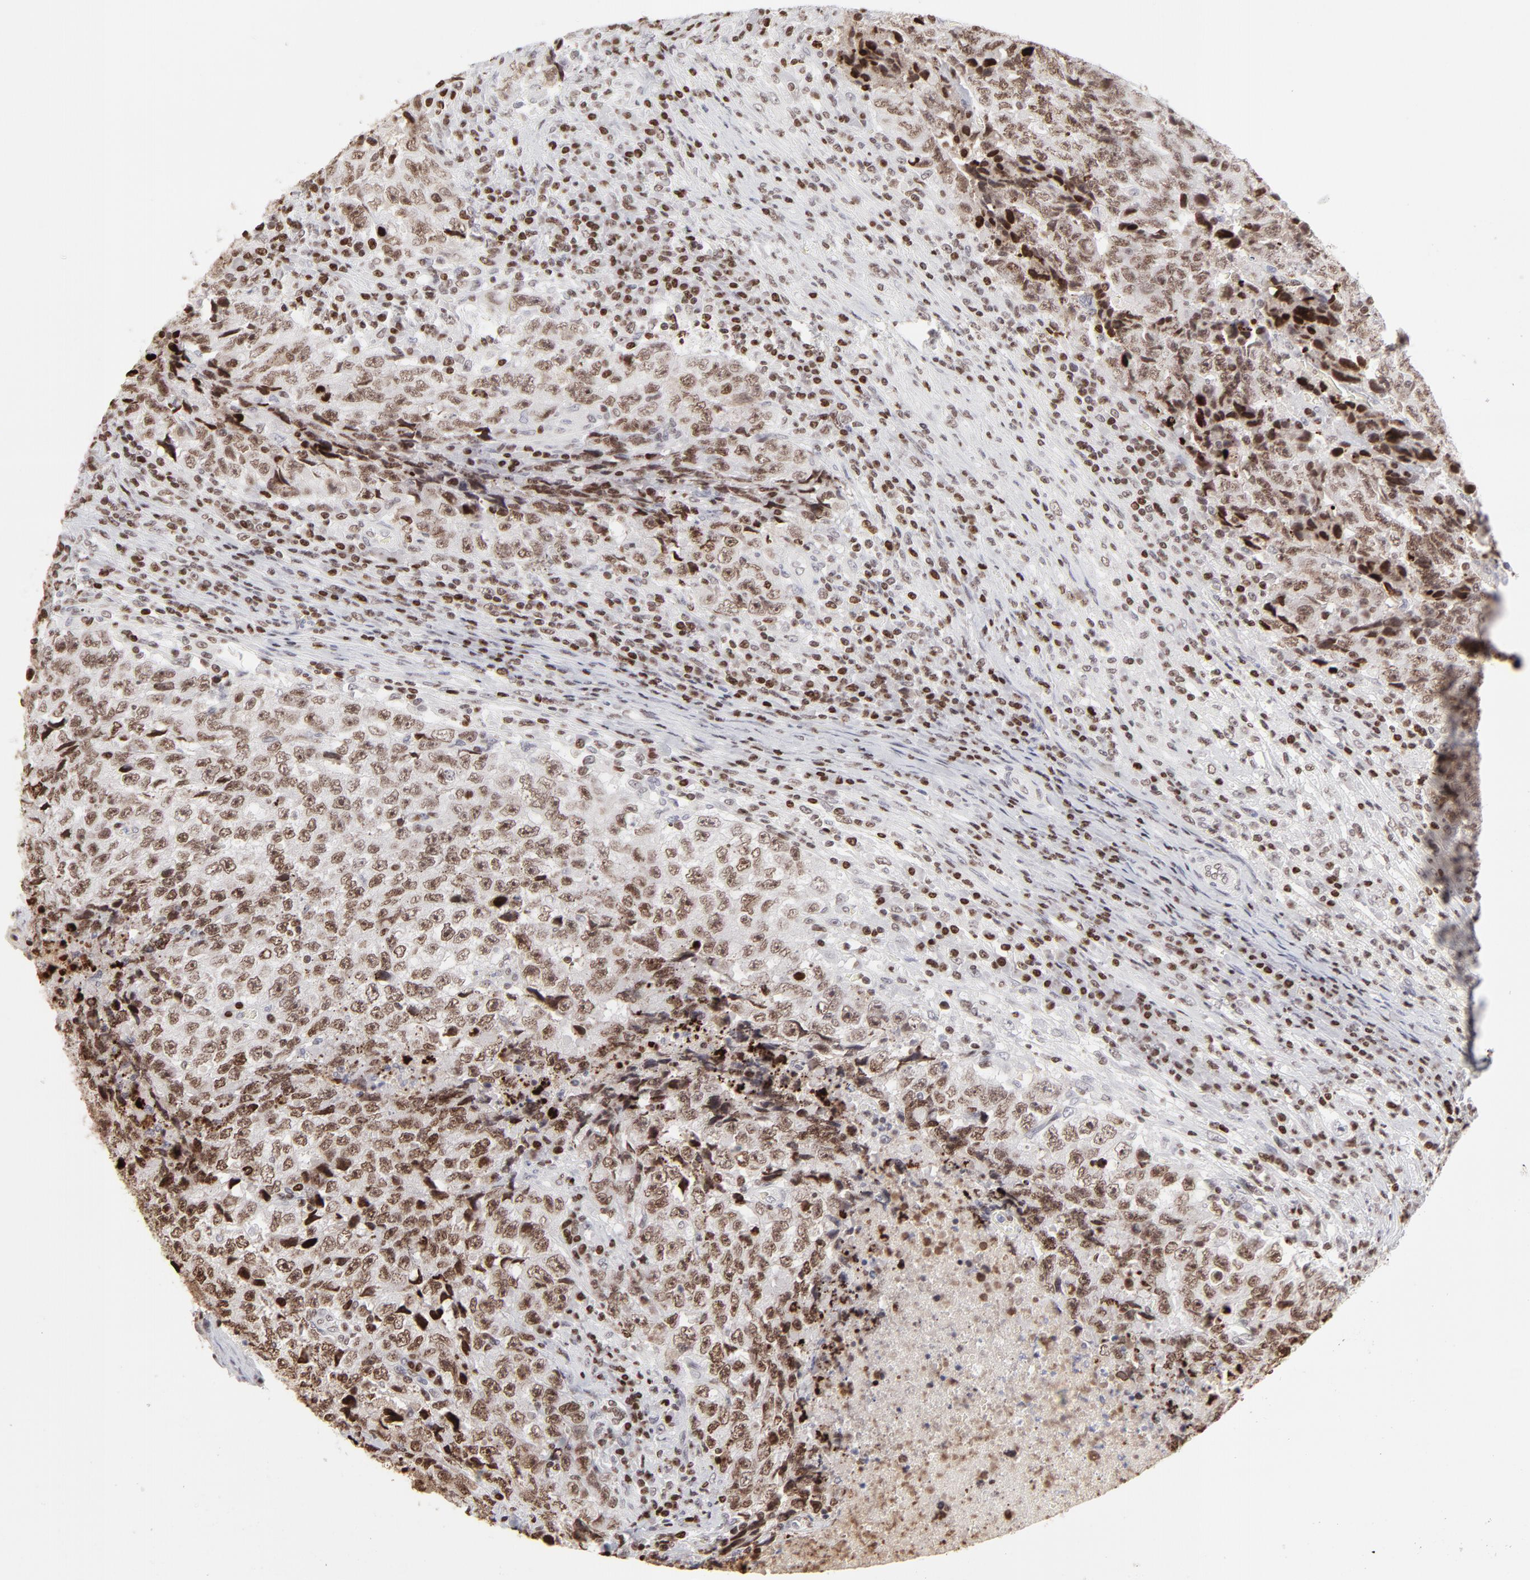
{"staining": {"intensity": "strong", "quantity": ">75%", "location": "nuclear"}, "tissue": "testis cancer", "cell_type": "Tumor cells", "image_type": "cancer", "snomed": [{"axis": "morphology", "description": "Necrosis, NOS"}, {"axis": "morphology", "description": "Carcinoma, Embryonal, NOS"}, {"axis": "topography", "description": "Testis"}], "caption": "IHC image of testis cancer stained for a protein (brown), which exhibits high levels of strong nuclear expression in approximately >75% of tumor cells.", "gene": "PARP1", "patient": {"sex": "male", "age": 19}}